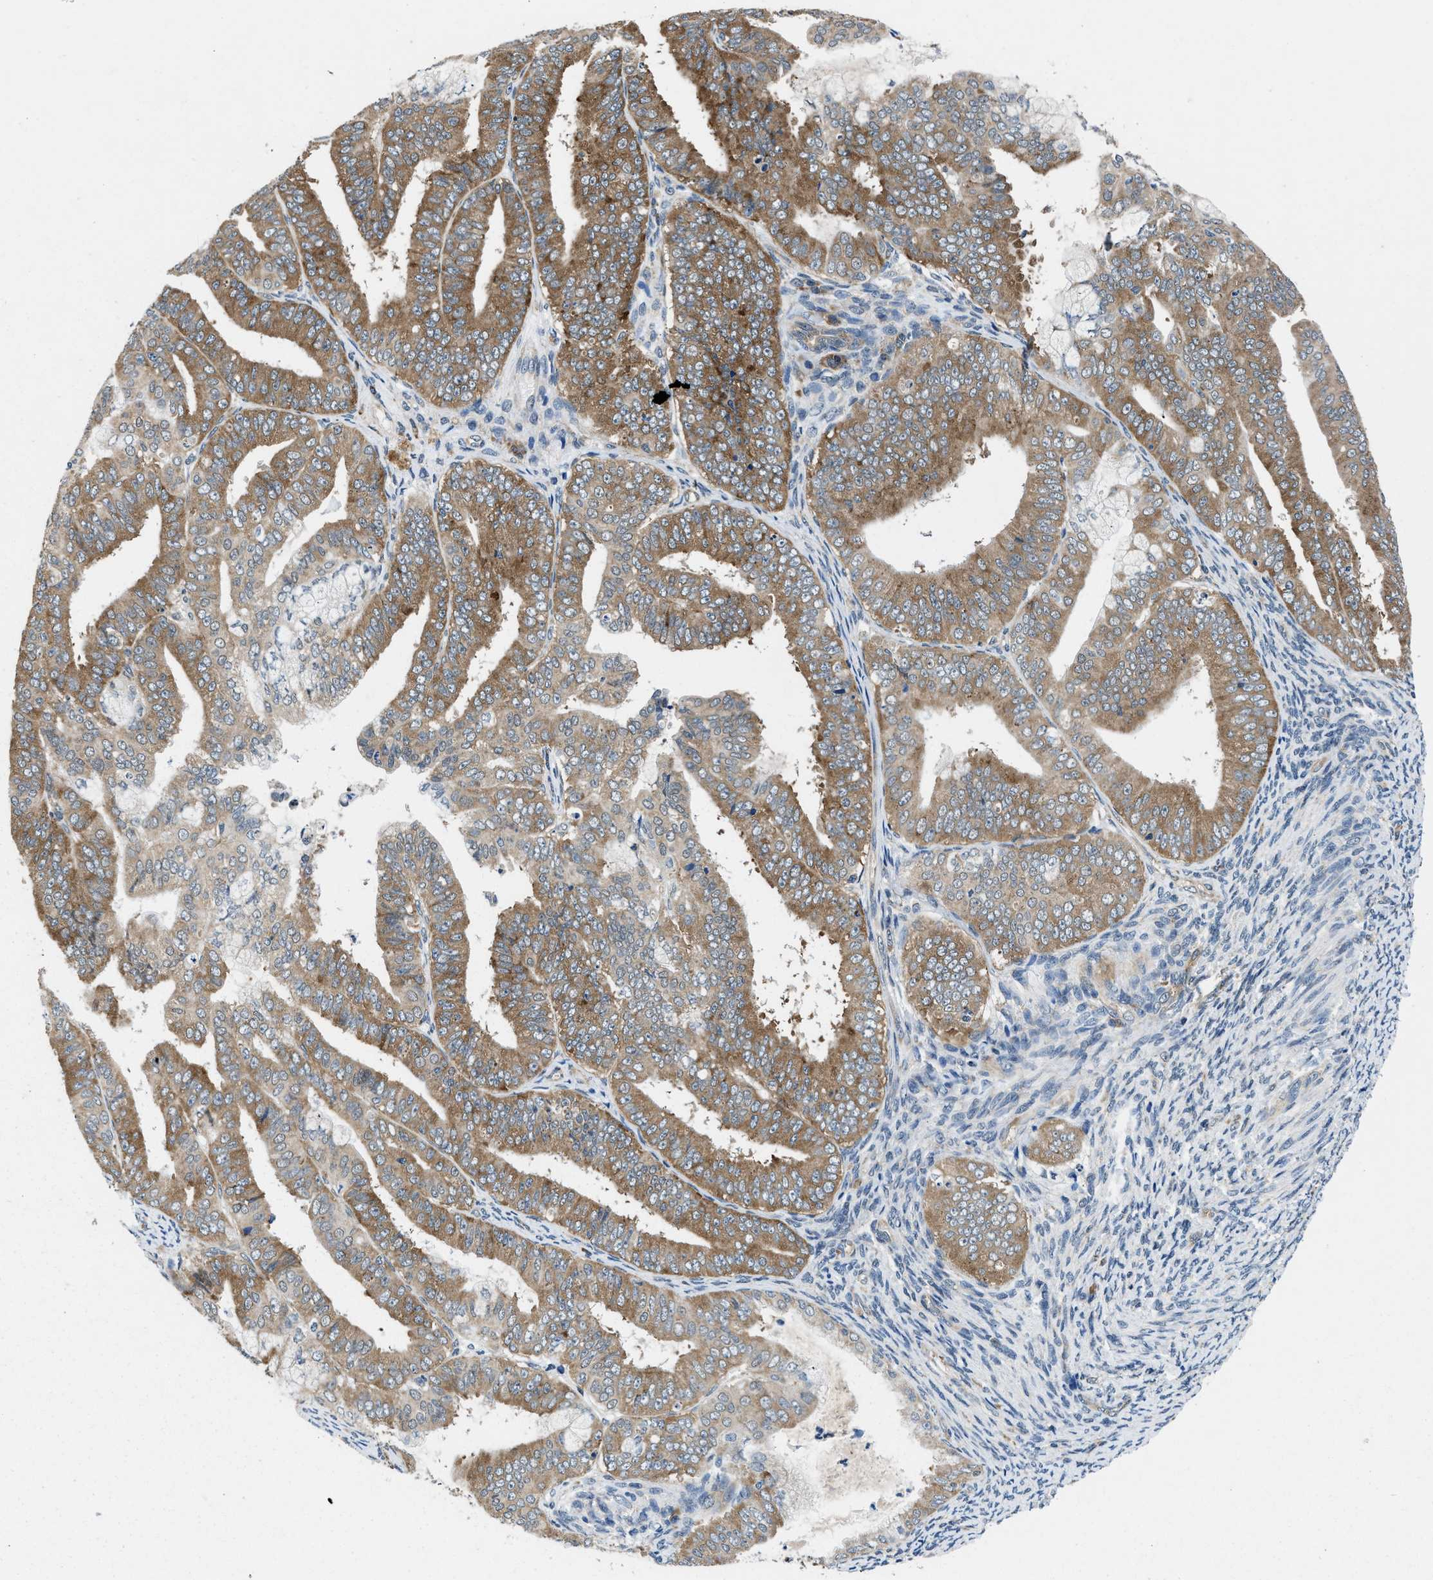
{"staining": {"intensity": "moderate", "quantity": ">75%", "location": "cytoplasmic/membranous"}, "tissue": "endometrial cancer", "cell_type": "Tumor cells", "image_type": "cancer", "snomed": [{"axis": "morphology", "description": "Adenocarcinoma, NOS"}, {"axis": "topography", "description": "Endometrium"}], "caption": "Endometrial cancer (adenocarcinoma) stained for a protein (brown) displays moderate cytoplasmic/membranous positive staining in about >75% of tumor cells.", "gene": "PA2G4", "patient": {"sex": "female", "age": 63}}